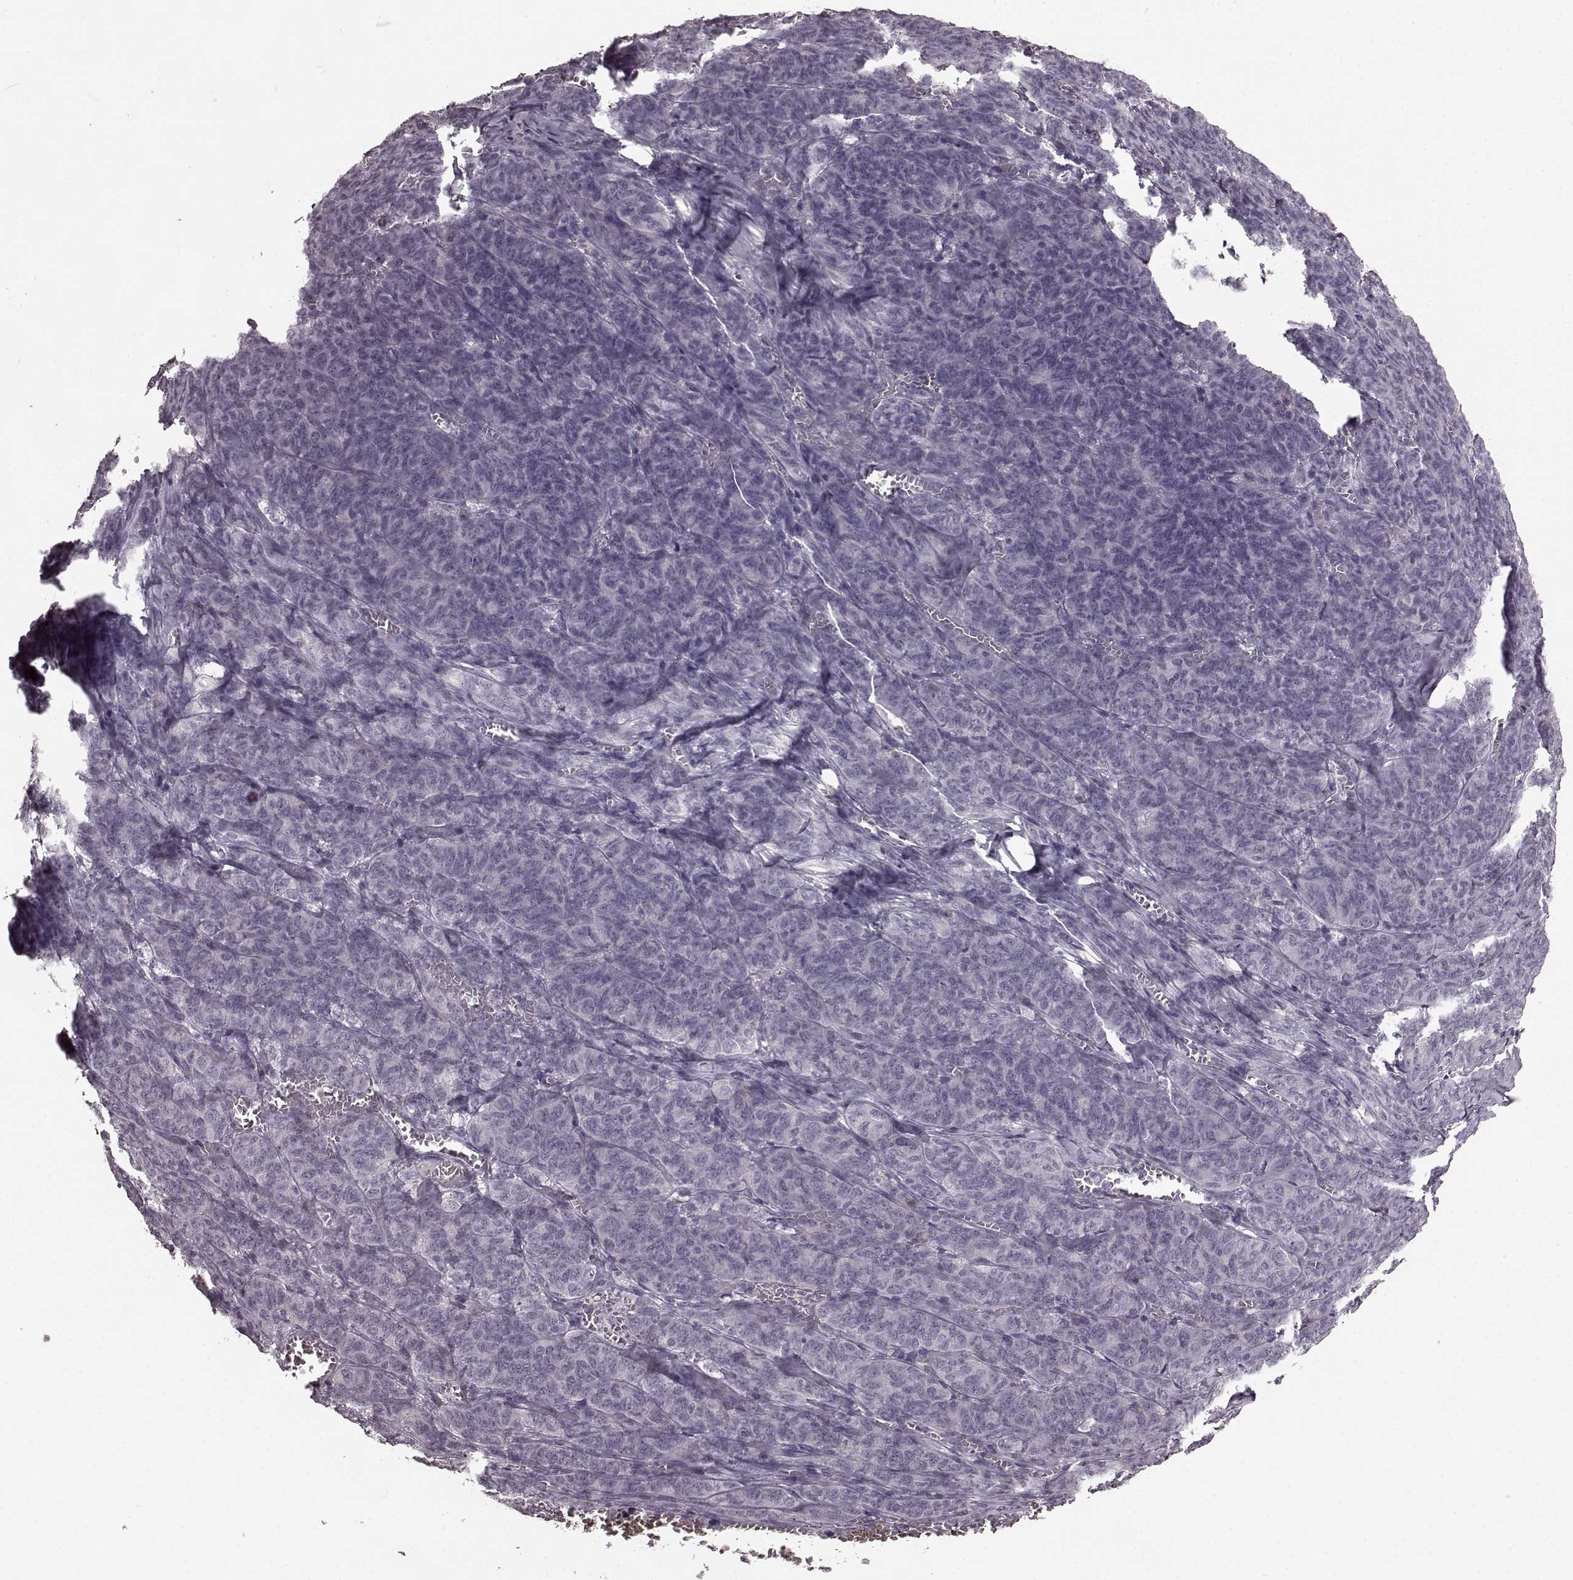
{"staining": {"intensity": "negative", "quantity": "none", "location": "none"}, "tissue": "ovarian cancer", "cell_type": "Tumor cells", "image_type": "cancer", "snomed": [{"axis": "morphology", "description": "Carcinoma, endometroid"}, {"axis": "topography", "description": "Ovary"}], "caption": "Immunohistochemistry (IHC) histopathology image of human ovarian cancer stained for a protein (brown), which displays no staining in tumor cells.", "gene": "CD28", "patient": {"sex": "female", "age": 80}}